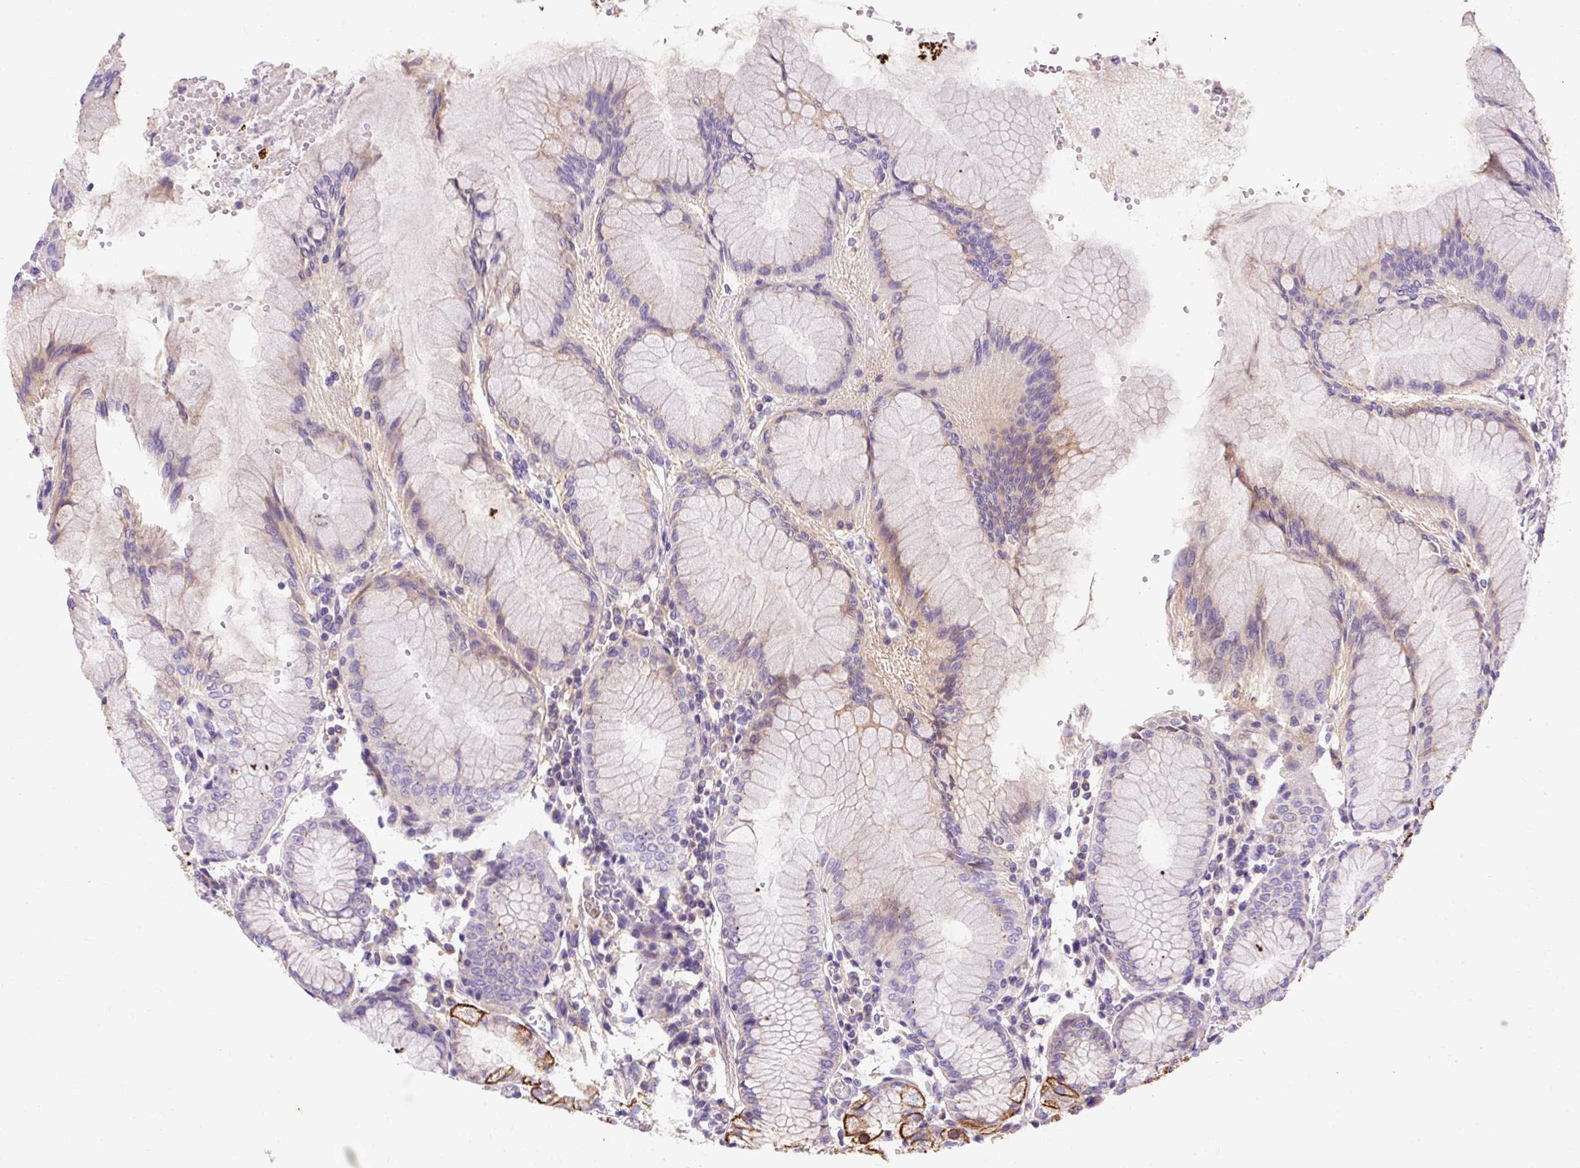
{"staining": {"intensity": "strong", "quantity": "25%-75%", "location": "cytoplasmic/membranous"}, "tissue": "stomach", "cell_type": "Glandular cells", "image_type": "normal", "snomed": [{"axis": "morphology", "description": "Normal tissue, NOS"}, {"axis": "topography", "description": "Stomach"}], "caption": "Human stomach stained for a protein (brown) shows strong cytoplasmic/membranous positive staining in about 25%-75% of glandular cells.", "gene": "OR4K15", "patient": {"sex": "female", "age": 57}}